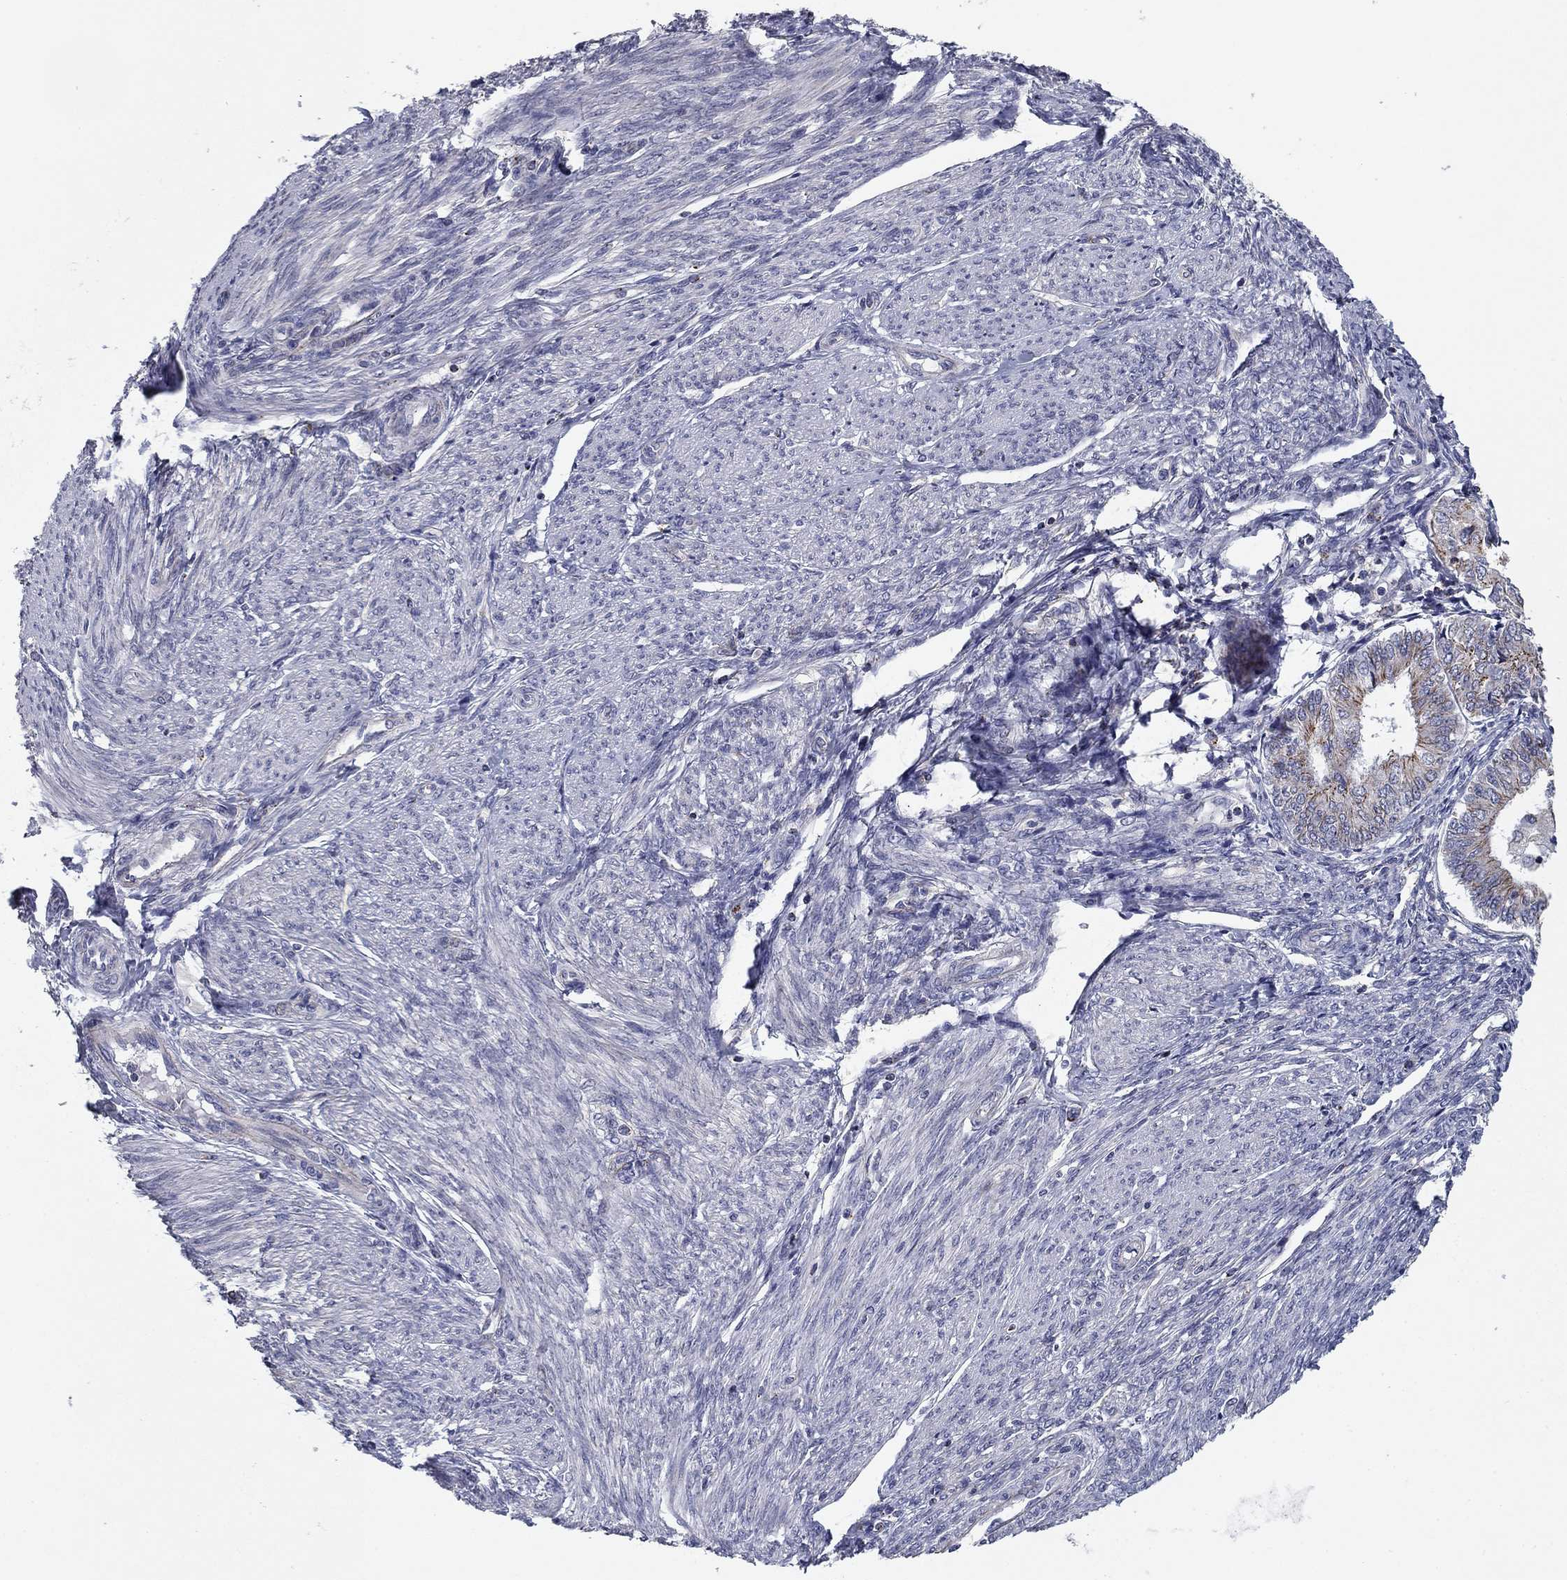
{"staining": {"intensity": "strong", "quantity": "25%-75%", "location": "cytoplasmic/membranous"}, "tissue": "endometrial cancer", "cell_type": "Tumor cells", "image_type": "cancer", "snomed": [{"axis": "morphology", "description": "Adenocarcinoma, NOS"}, {"axis": "topography", "description": "Endometrium"}], "caption": "Endometrial adenocarcinoma was stained to show a protein in brown. There is high levels of strong cytoplasmic/membranous expression in about 25%-75% of tumor cells. Nuclei are stained in blue.", "gene": "SEPTIN3", "patient": {"sex": "female", "age": 68}}